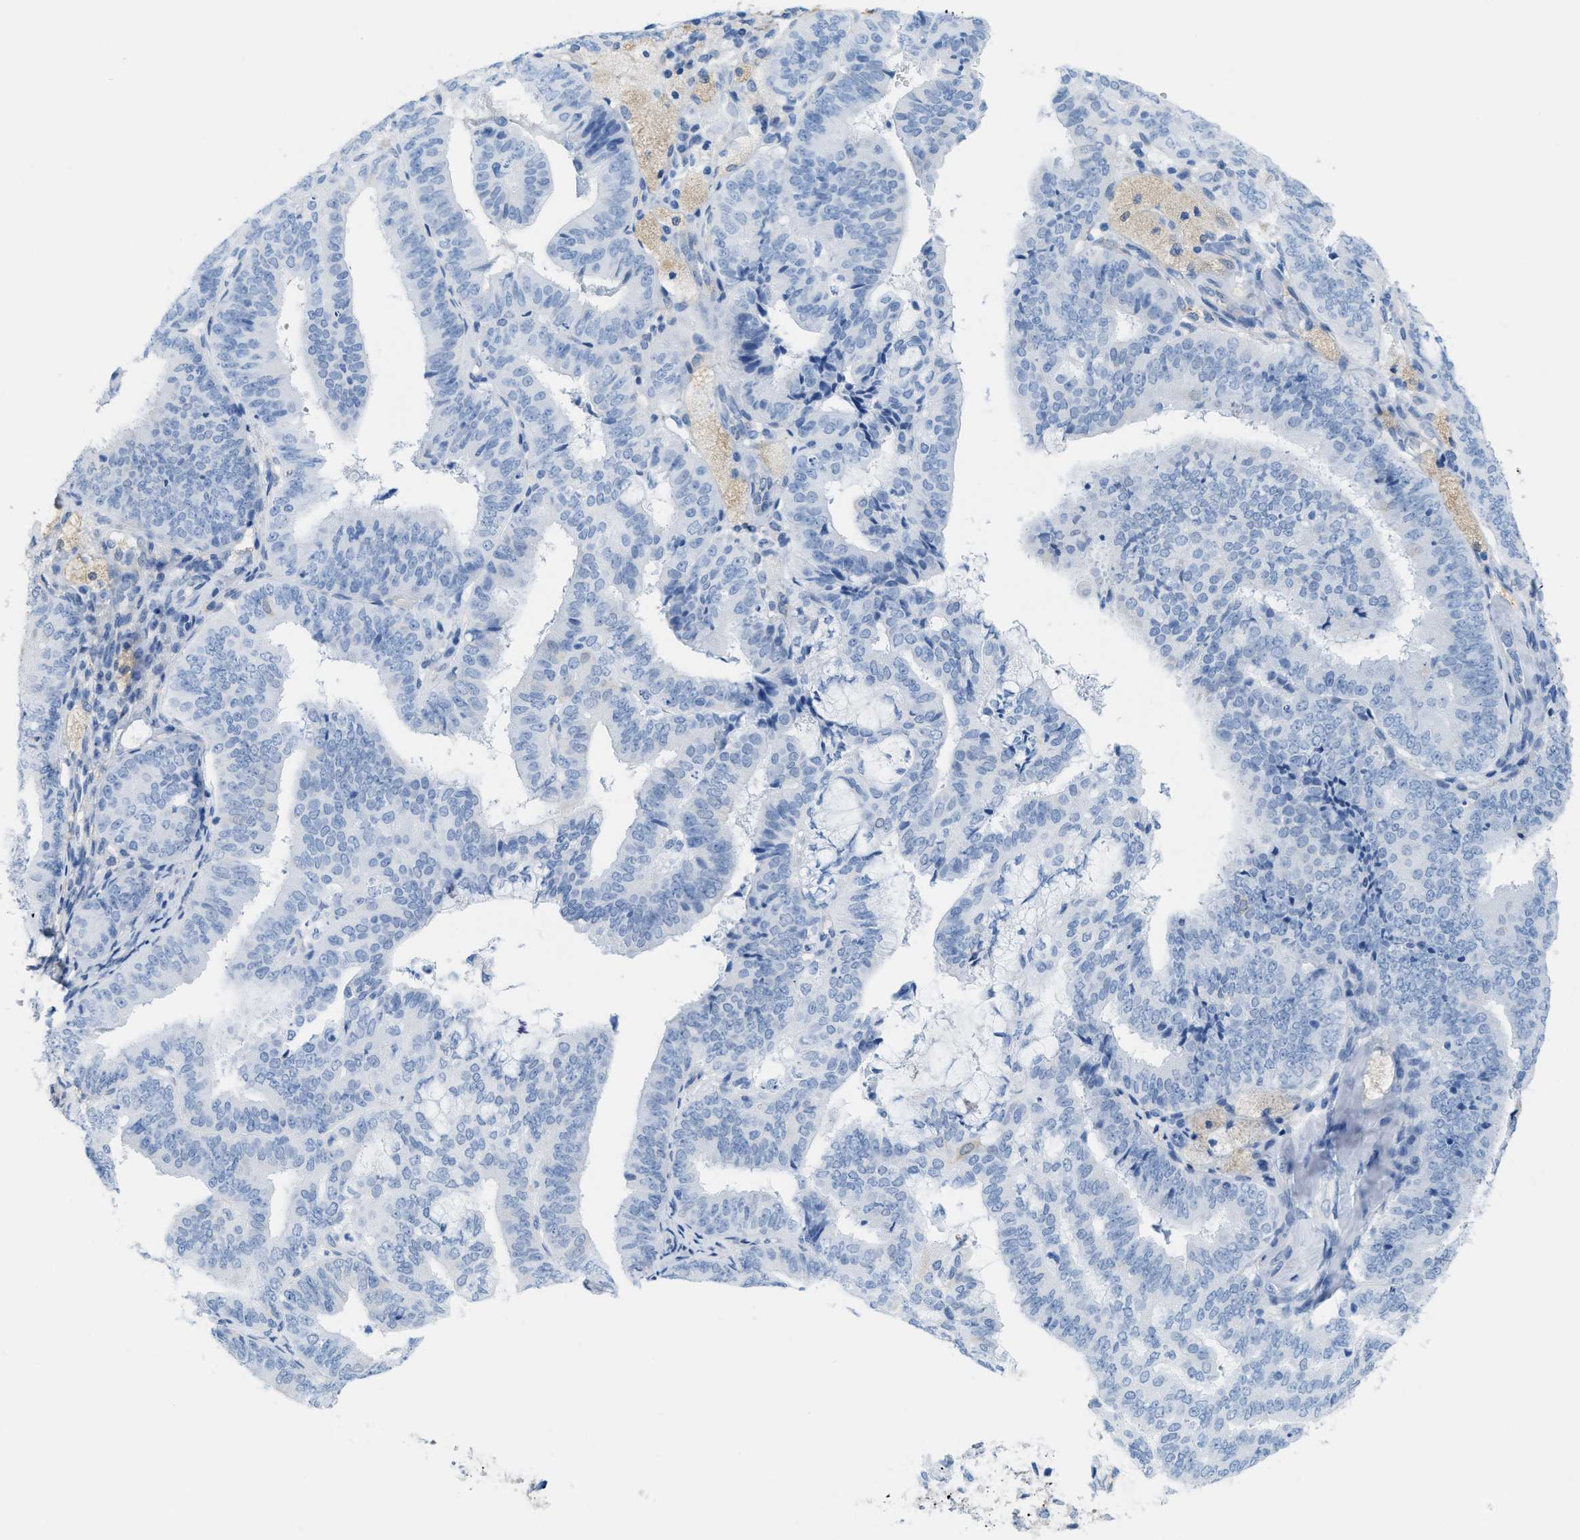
{"staining": {"intensity": "negative", "quantity": "none", "location": "none"}, "tissue": "endometrial cancer", "cell_type": "Tumor cells", "image_type": "cancer", "snomed": [{"axis": "morphology", "description": "Adenocarcinoma, NOS"}, {"axis": "topography", "description": "Endometrium"}], "caption": "An IHC photomicrograph of endometrial cancer is shown. There is no staining in tumor cells of endometrial cancer.", "gene": "ASGR1", "patient": {"sex": "female", "age": 63}}